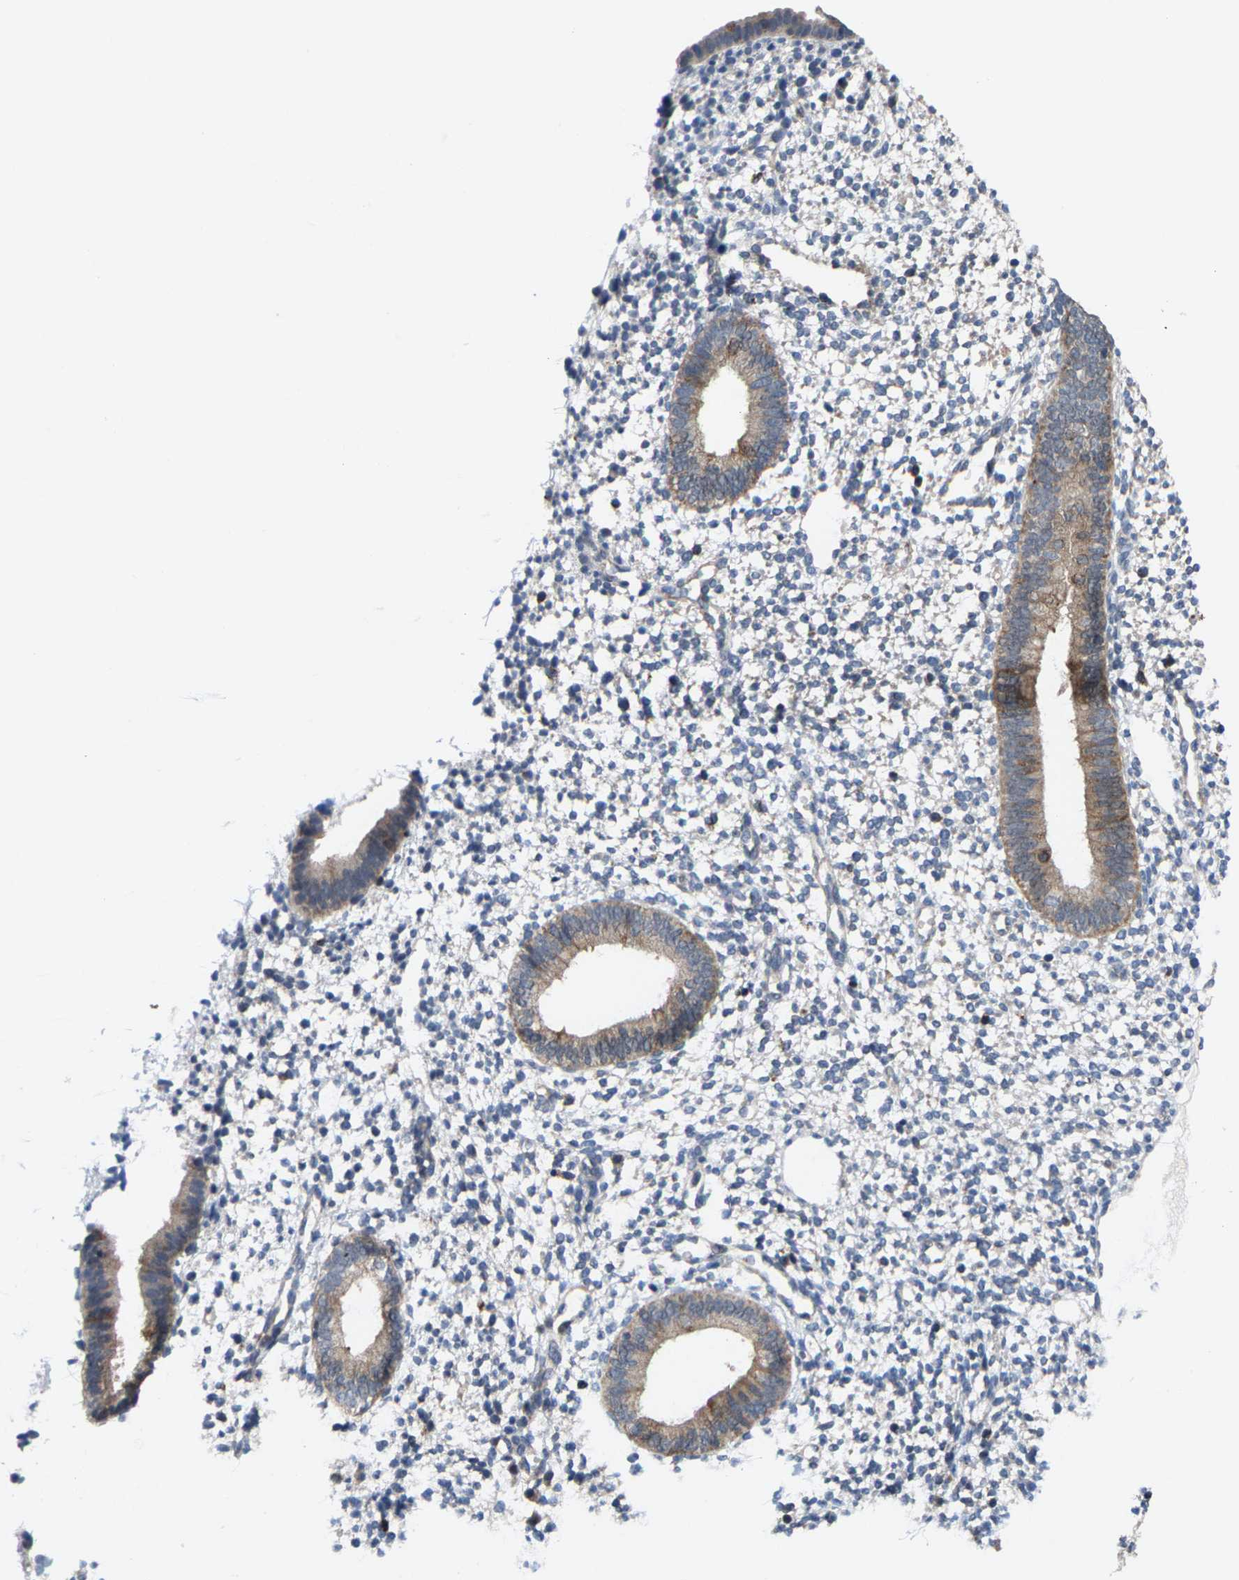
{"staining": {"intensity": "negative", "quantity": "none", "location": "none"}, "tissue": "endometrium", "cell_type": "Cells in endometrial stroma", "image_type": "normal", "snomed": [{"axis": "morphology", "description": "Normal tissue, NOS"}, {"axis": "topography", "description": "Endometrium"}], "caption": "Immunohistochemistry of unremarkable human endometrium reveals no expression in cells in endometrial stroma.", "gene": "TDRKH", "patient": {"sex": "female", "age": 46}}